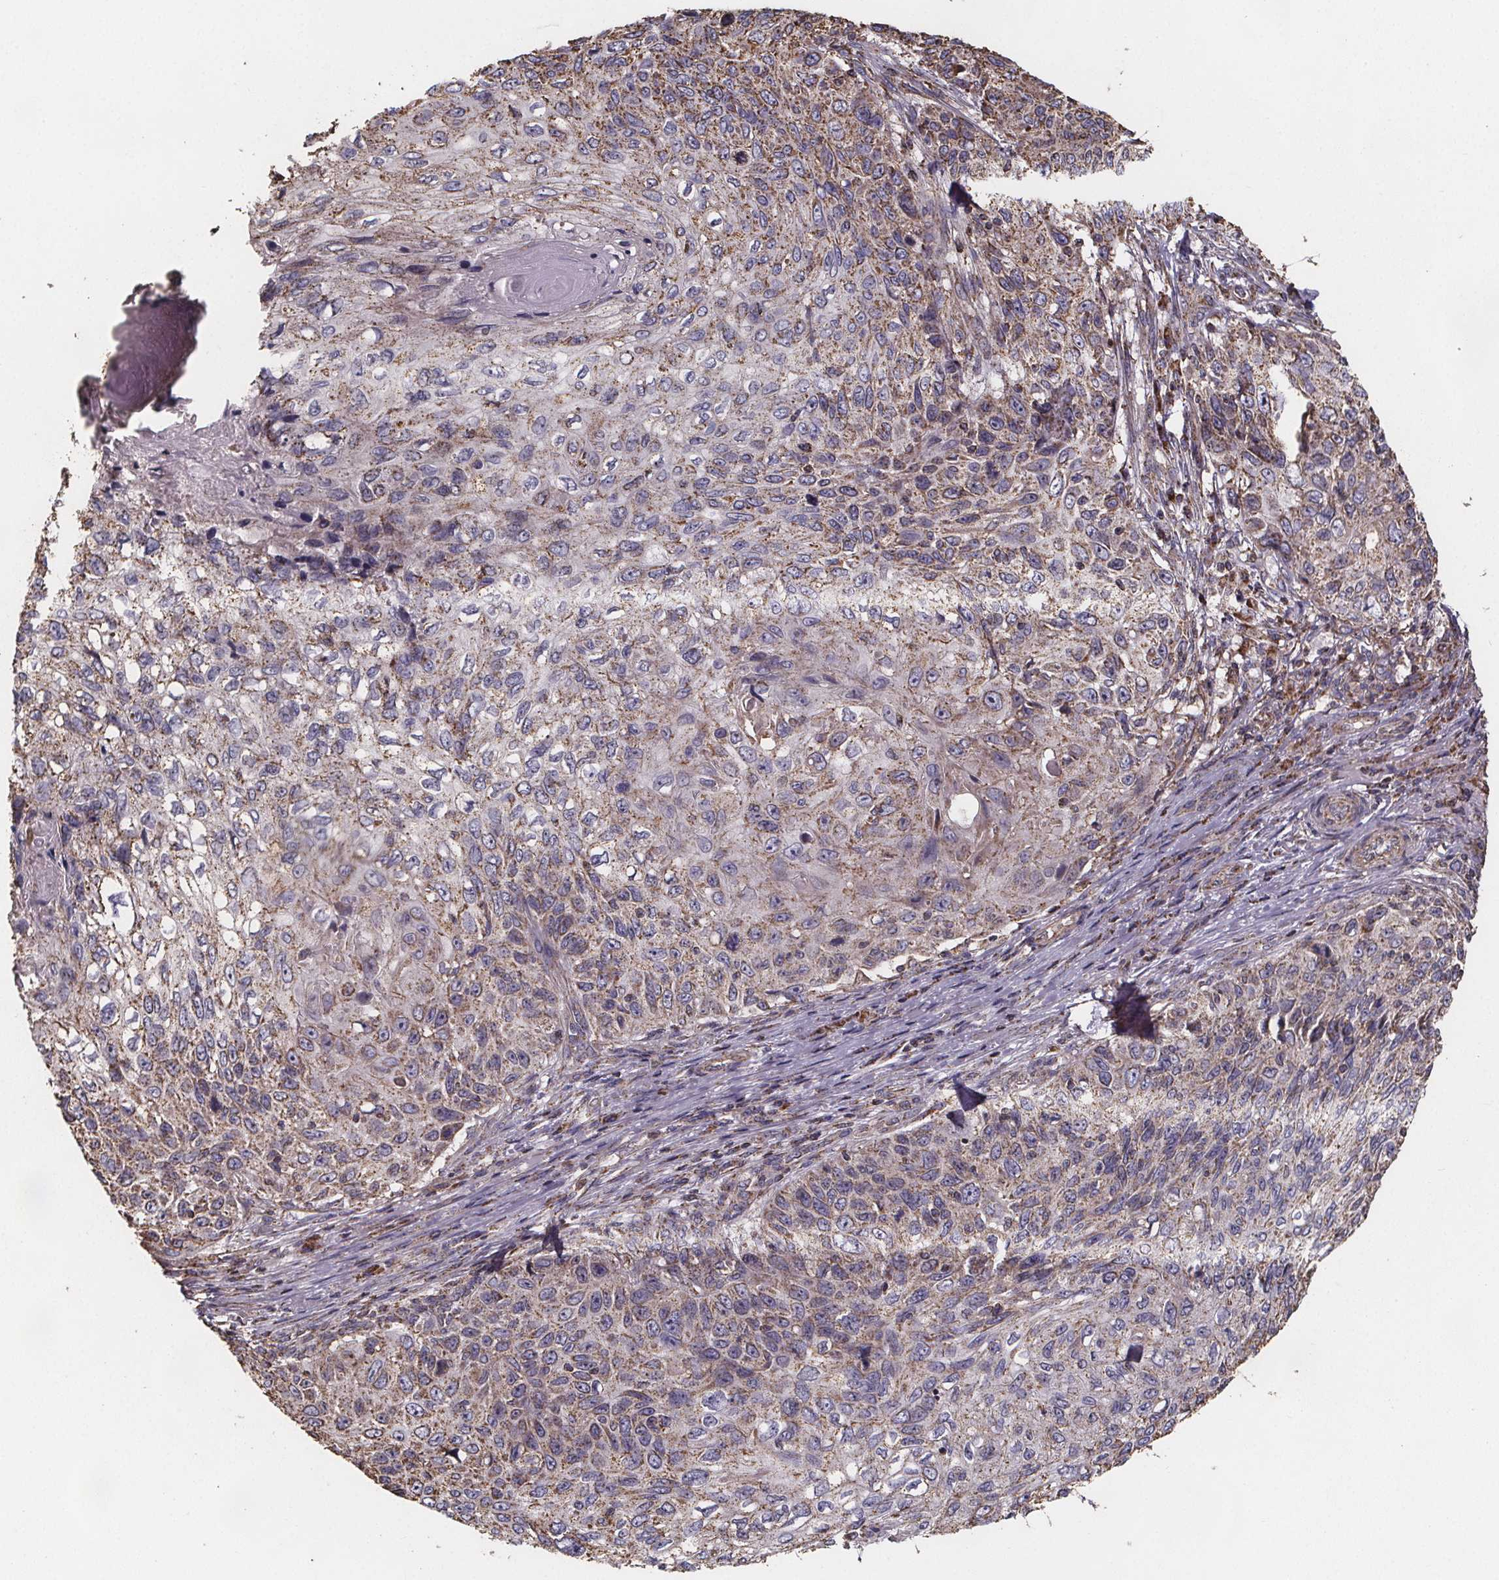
{"staining": {"intensity": "moderate", "quantity": ">75%", "location": "cytoplasmic/membranous"}, "tissue": "skin cancer", "cell_type": "Tumor cells", "image_type": "cancer", "snomed": [{"axis": "morphology", "description": "Squamous cell carcinoma, NOS"}, {"axis": "topography", "description": "Skin"}], "caption": "Immunohistochemical staining of human skin squamous cell carcinoma shows moderate cytoplasmic/membranous protein staining in approximately >75% of tumor cells.", "gene": "SLC35D2", "patient": {"sex": "male", "age": 92}}